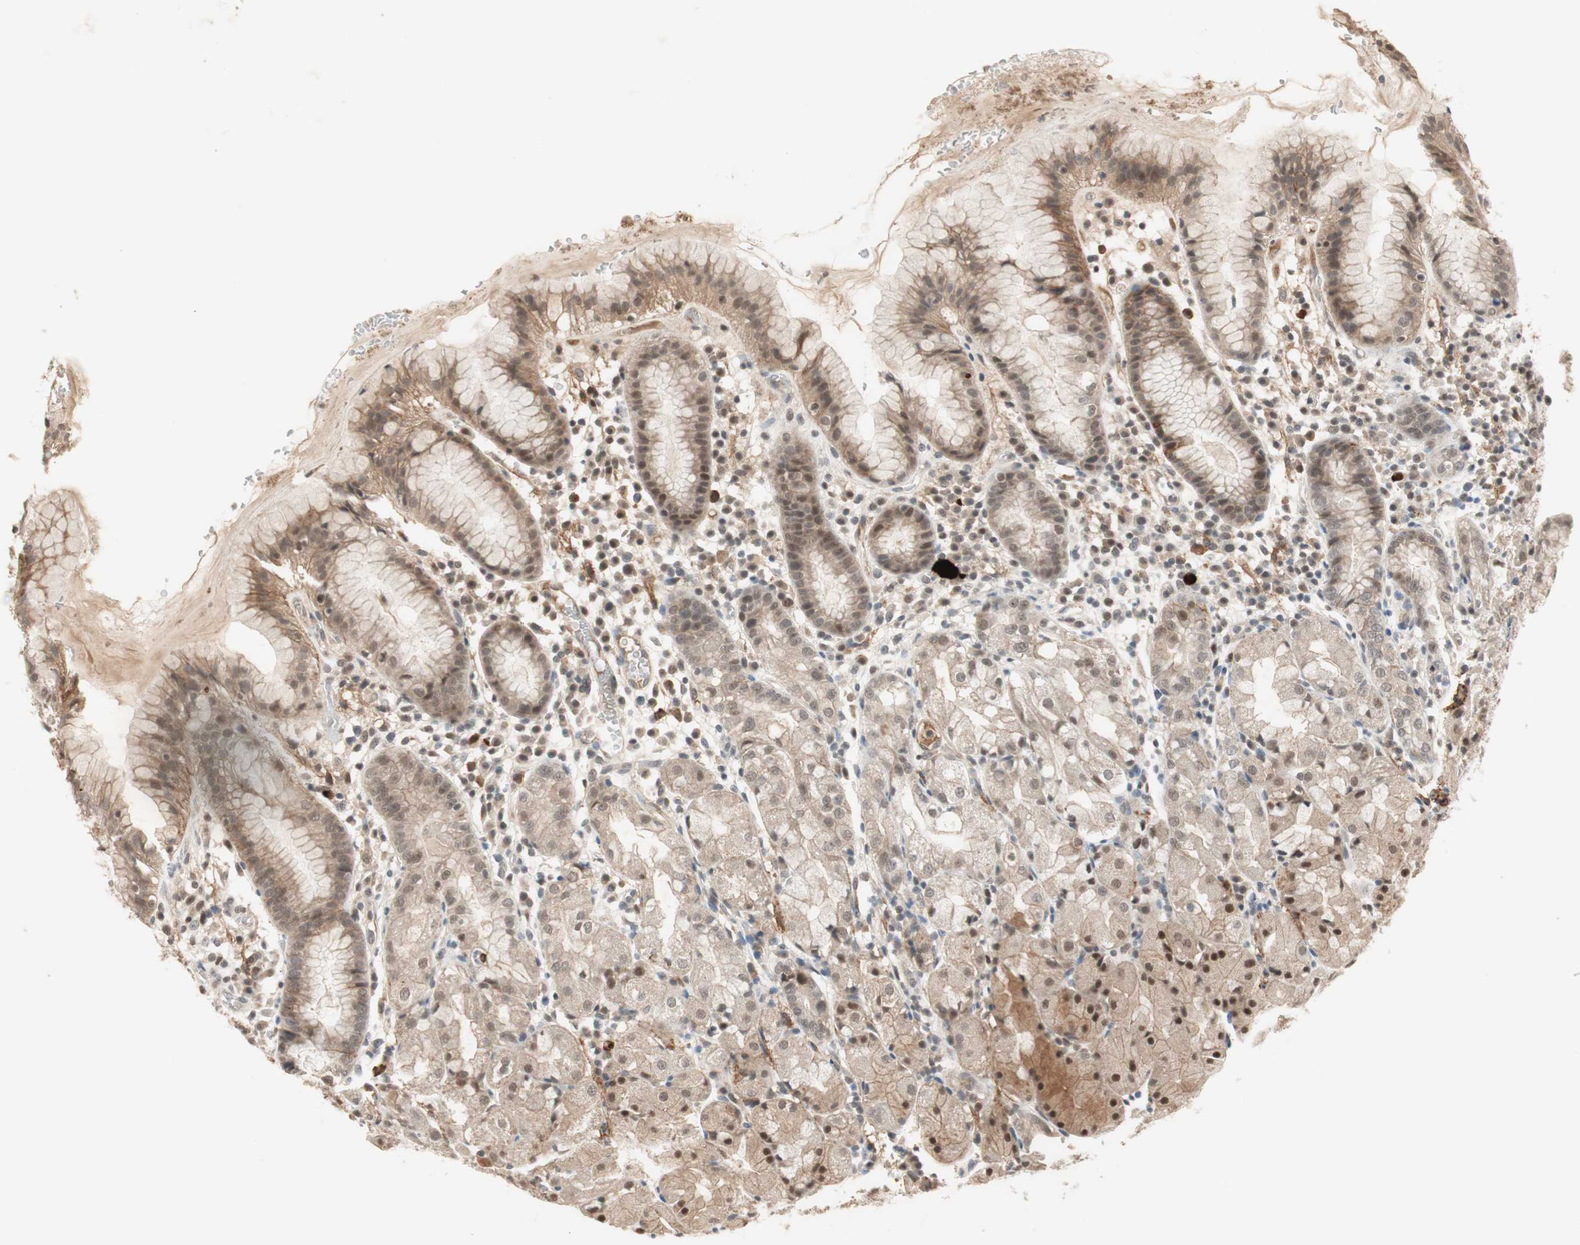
{"staining": {"intensity": "strong", "quantity": ">75%", "location": "cytoplasmic/membranous,nuclear"}, "tissue": "stomach", "cell_type": "Glandular cells", "image_type": "normal", "snomed": [{"axis": "morphology", "description": "Normal tissue, NOS"}, {"axis": "topography", "description": "Stomach"}, {"axis": "topography", "description": "Stomach, lower"}], "caption": "High-power microscopy captured an IHC photomicrograph of unremarkable stomach, revealing strong cytoplasmic/membranous,nuclear positivity in approximately >75% of glandular cells.", "gene": "RNGTT", "patient": {"sex": "female", "age": 75}}